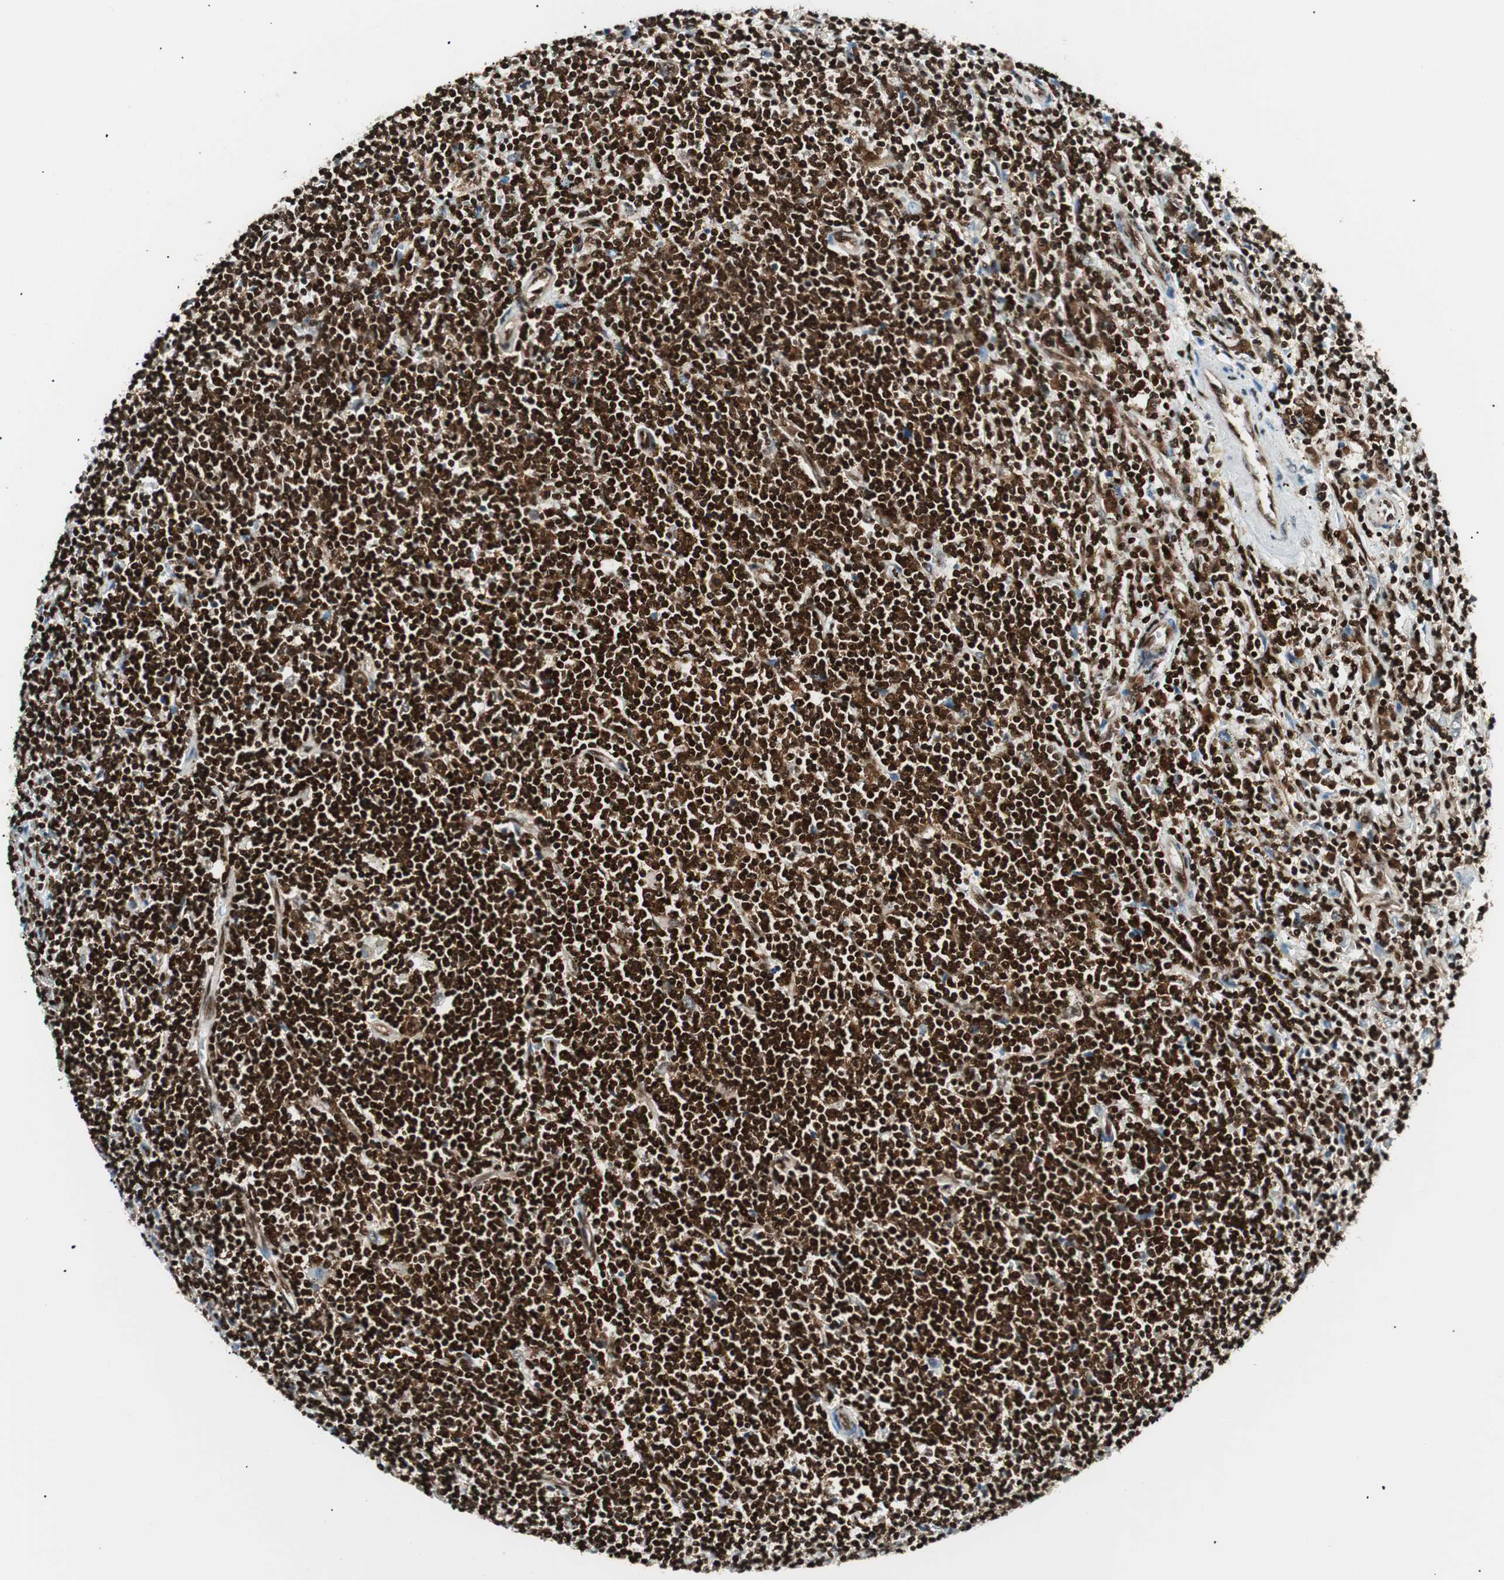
{"staining": {"intensity": "strong", "quantity": ">75%", "location": "nuclear"}, "tissue": "lymphoma", "cell_type": "Tumor cells", "image_type": "cancer", "snomed": [{"axis": "morphology", "description": "Malignant lymphoma, non-Hodgkin's type, Low grade"}, {"axis": "topography", "description": "Spleen"}], "caption": "Tumor cells demonstrate strong nuclear staining in about >75% of cells in malignant lymphoma, non-Hodgkin's type (low-grade).", "gene": "EWSR1", "patient": {"sex": "male", "age": 76}}